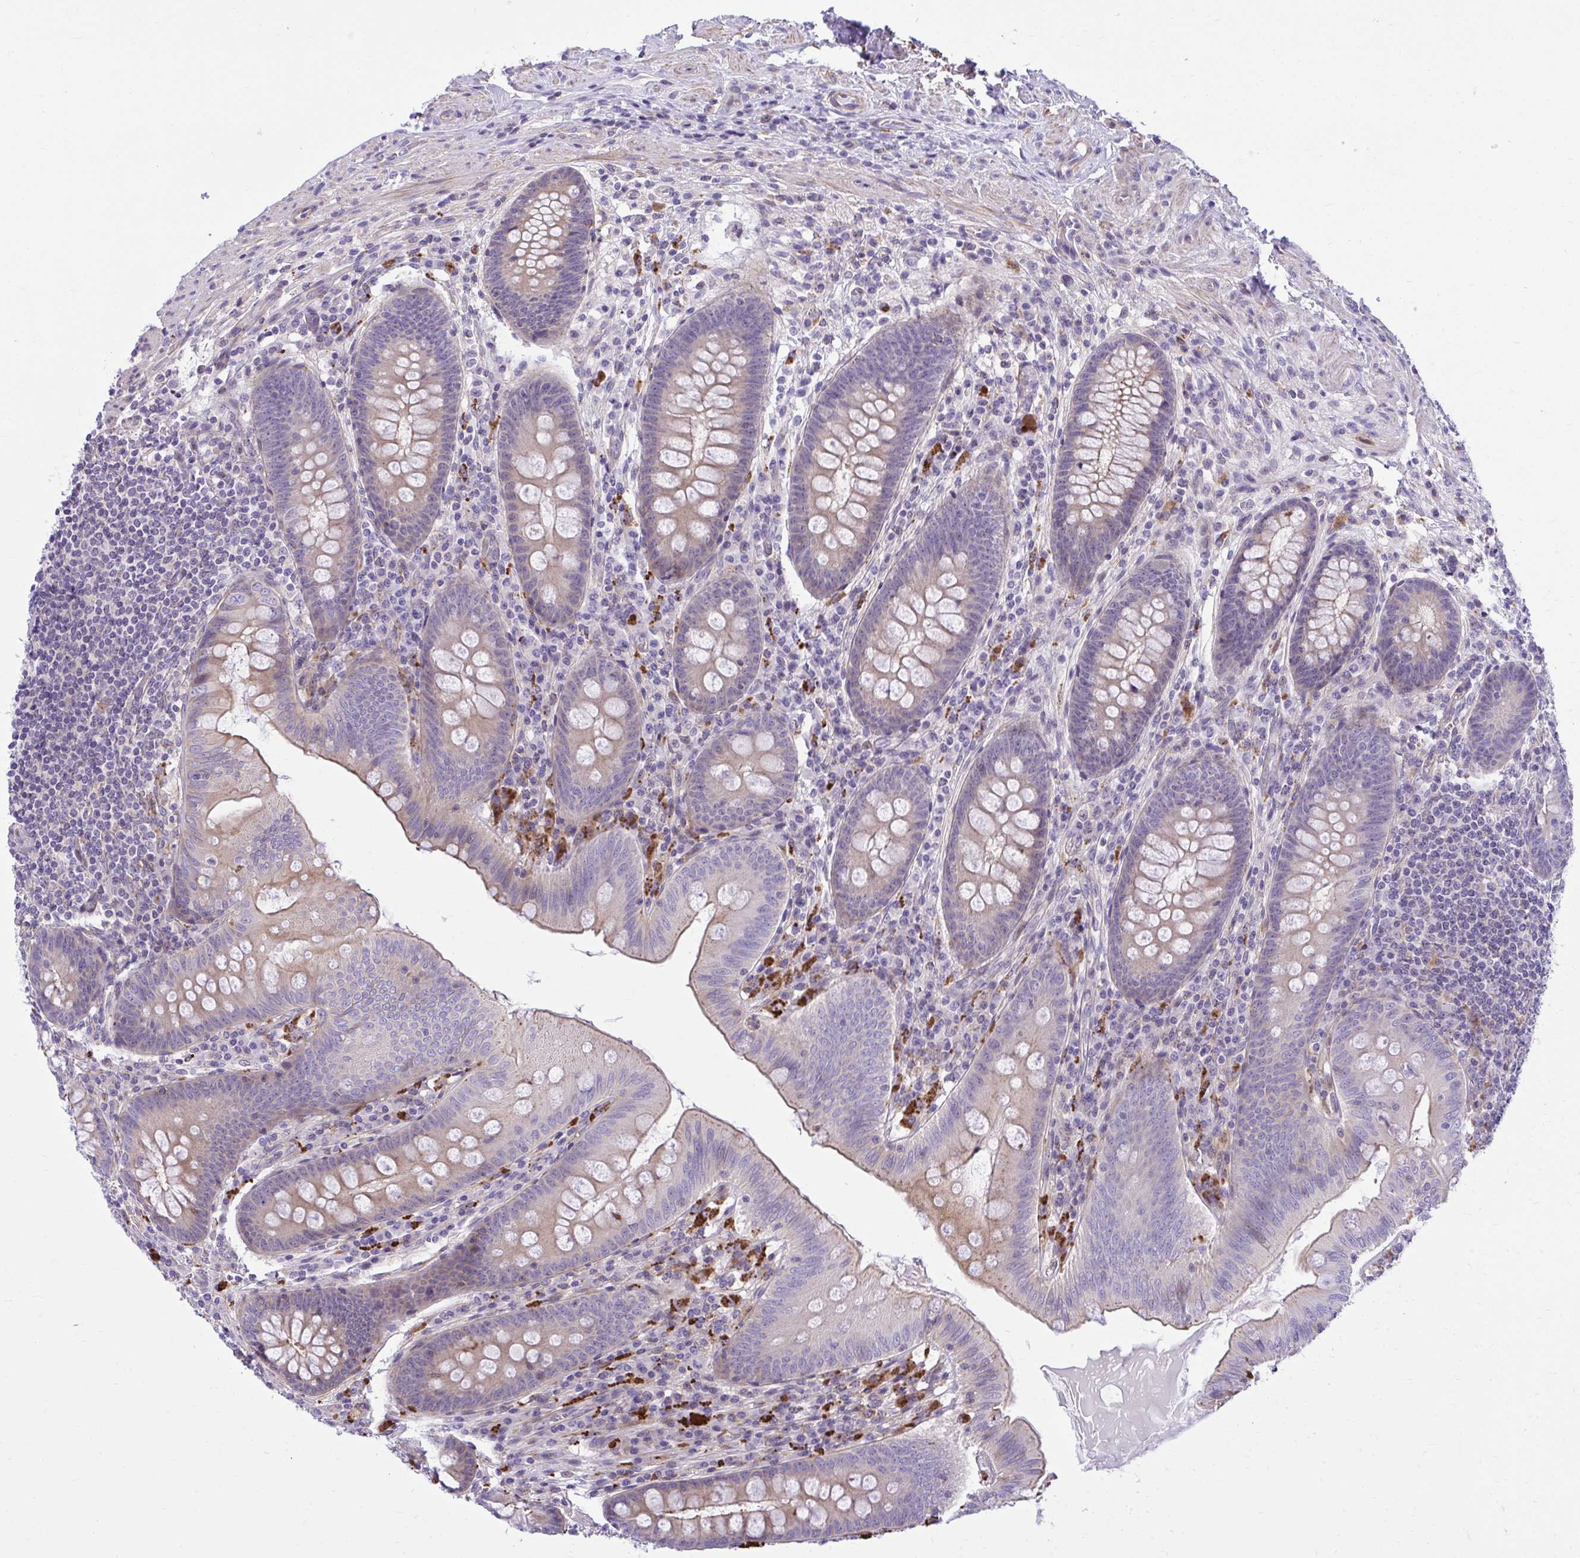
{"staining": {"intensity": "weak", "quantity": "<25%", "location": "cytoplasmic/membranous"}, "tissue": "appendix", "cell_type": "Glandular cells", "image_type": "normal", "snomed": [{"axis": "morphology", "description": "Normal tissue, NOS"}, {"axis": "topography", "description": "Appendix"}], "caption": "High power microscopy photomicrograph of an IHC histopathology image of normal appendix, revealing no significant expression in glandular cells.", "gene": "GRK4", "patient": {"sex": "male", "age": 71}}